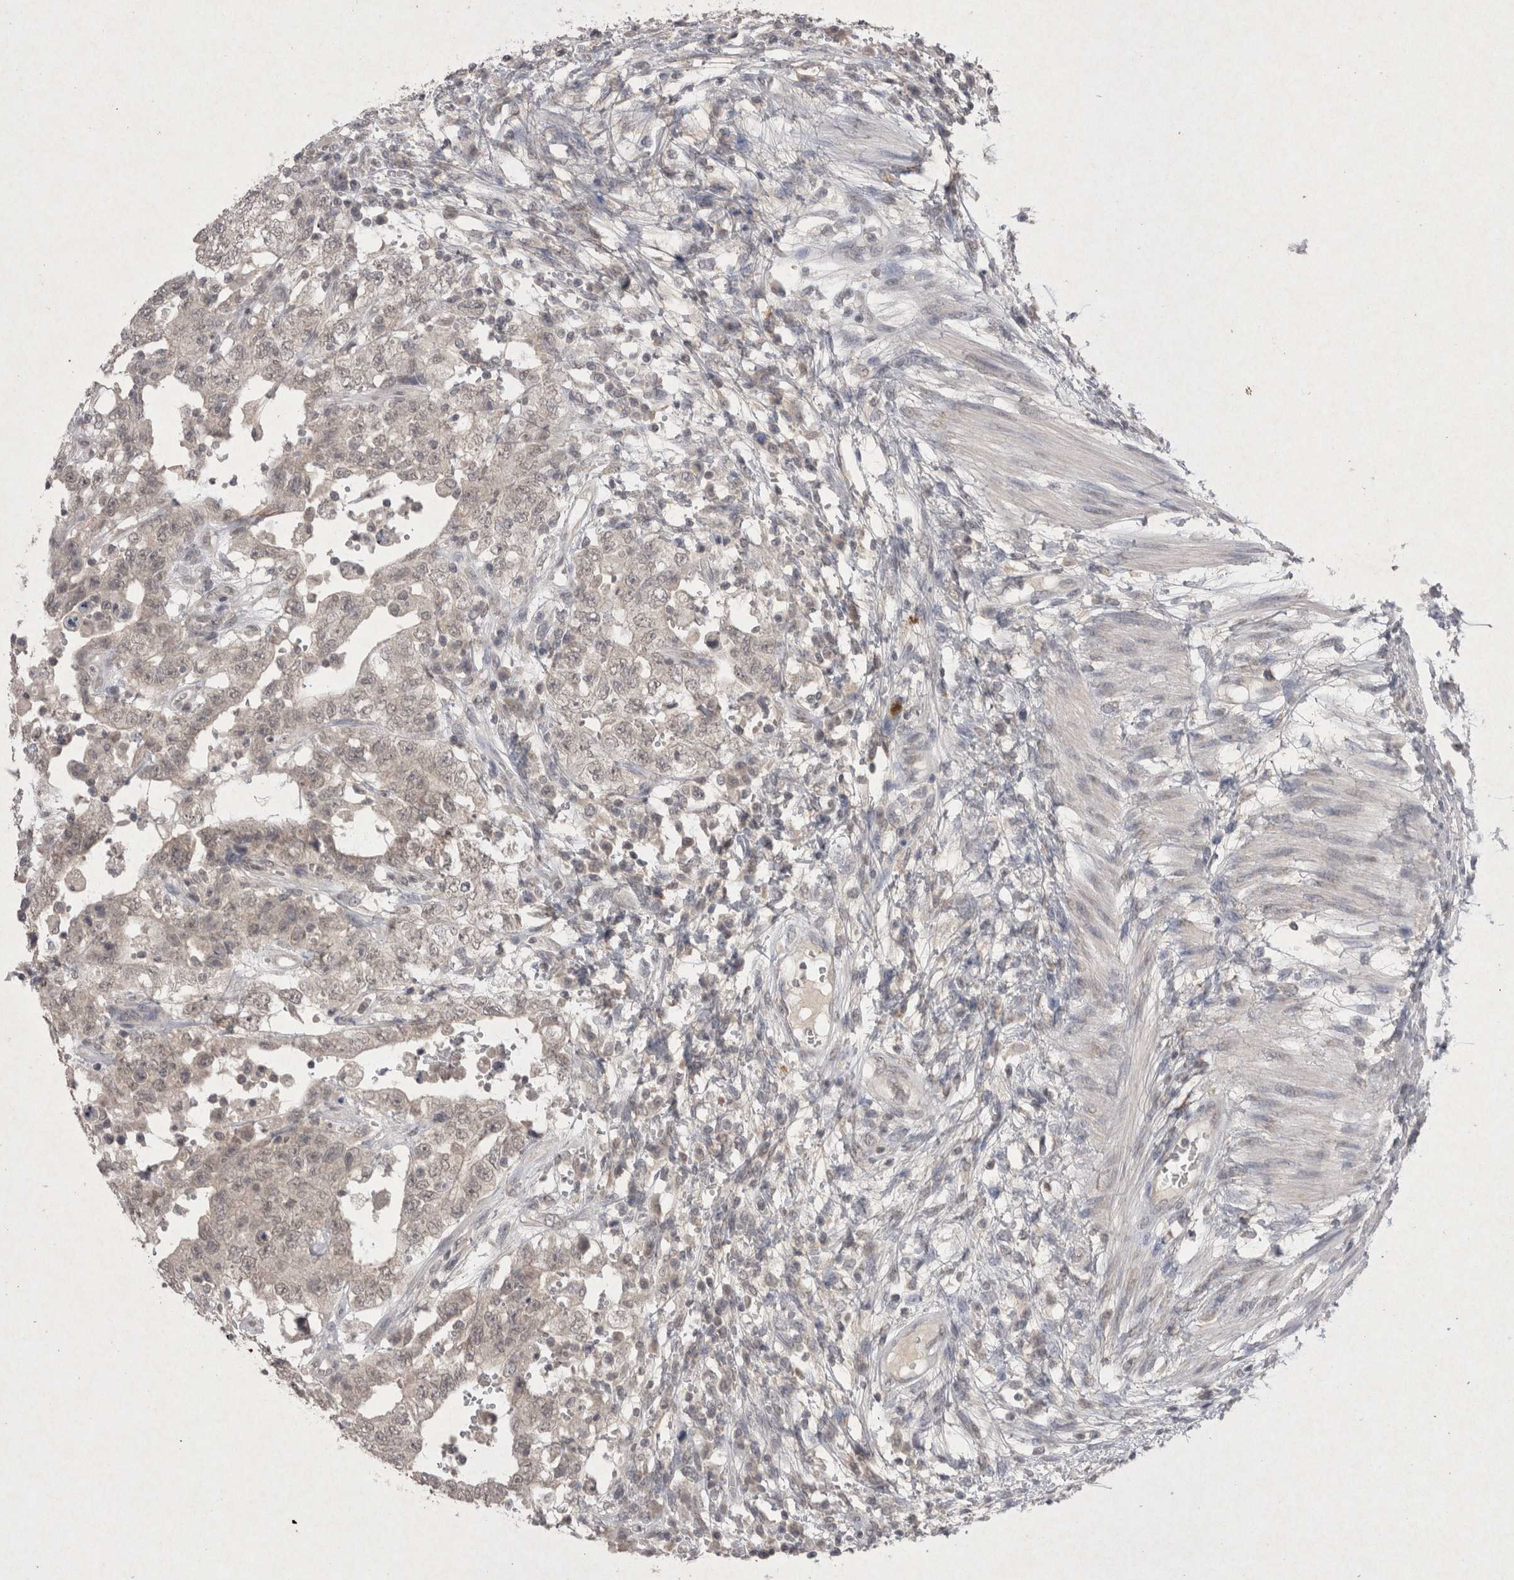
{"staining": {"intensity": "negative", "quantity": "none", "location": "none"}, "tissue": "testis cancer", "cell_type": "Tumor cells", "image_type": "cancer", "snomed": [{"axis": "morphology", "description": "Carcinoma, Embryonal, NOS"}, {"axis": "topography", "description": "Testis"}], "caption": "DAB immunohistochemical staining of human testis cancer reveals no significant staining in tumor cells.", "gene": "LYVE1", "patient": {"sex": "male", "age": 26}}